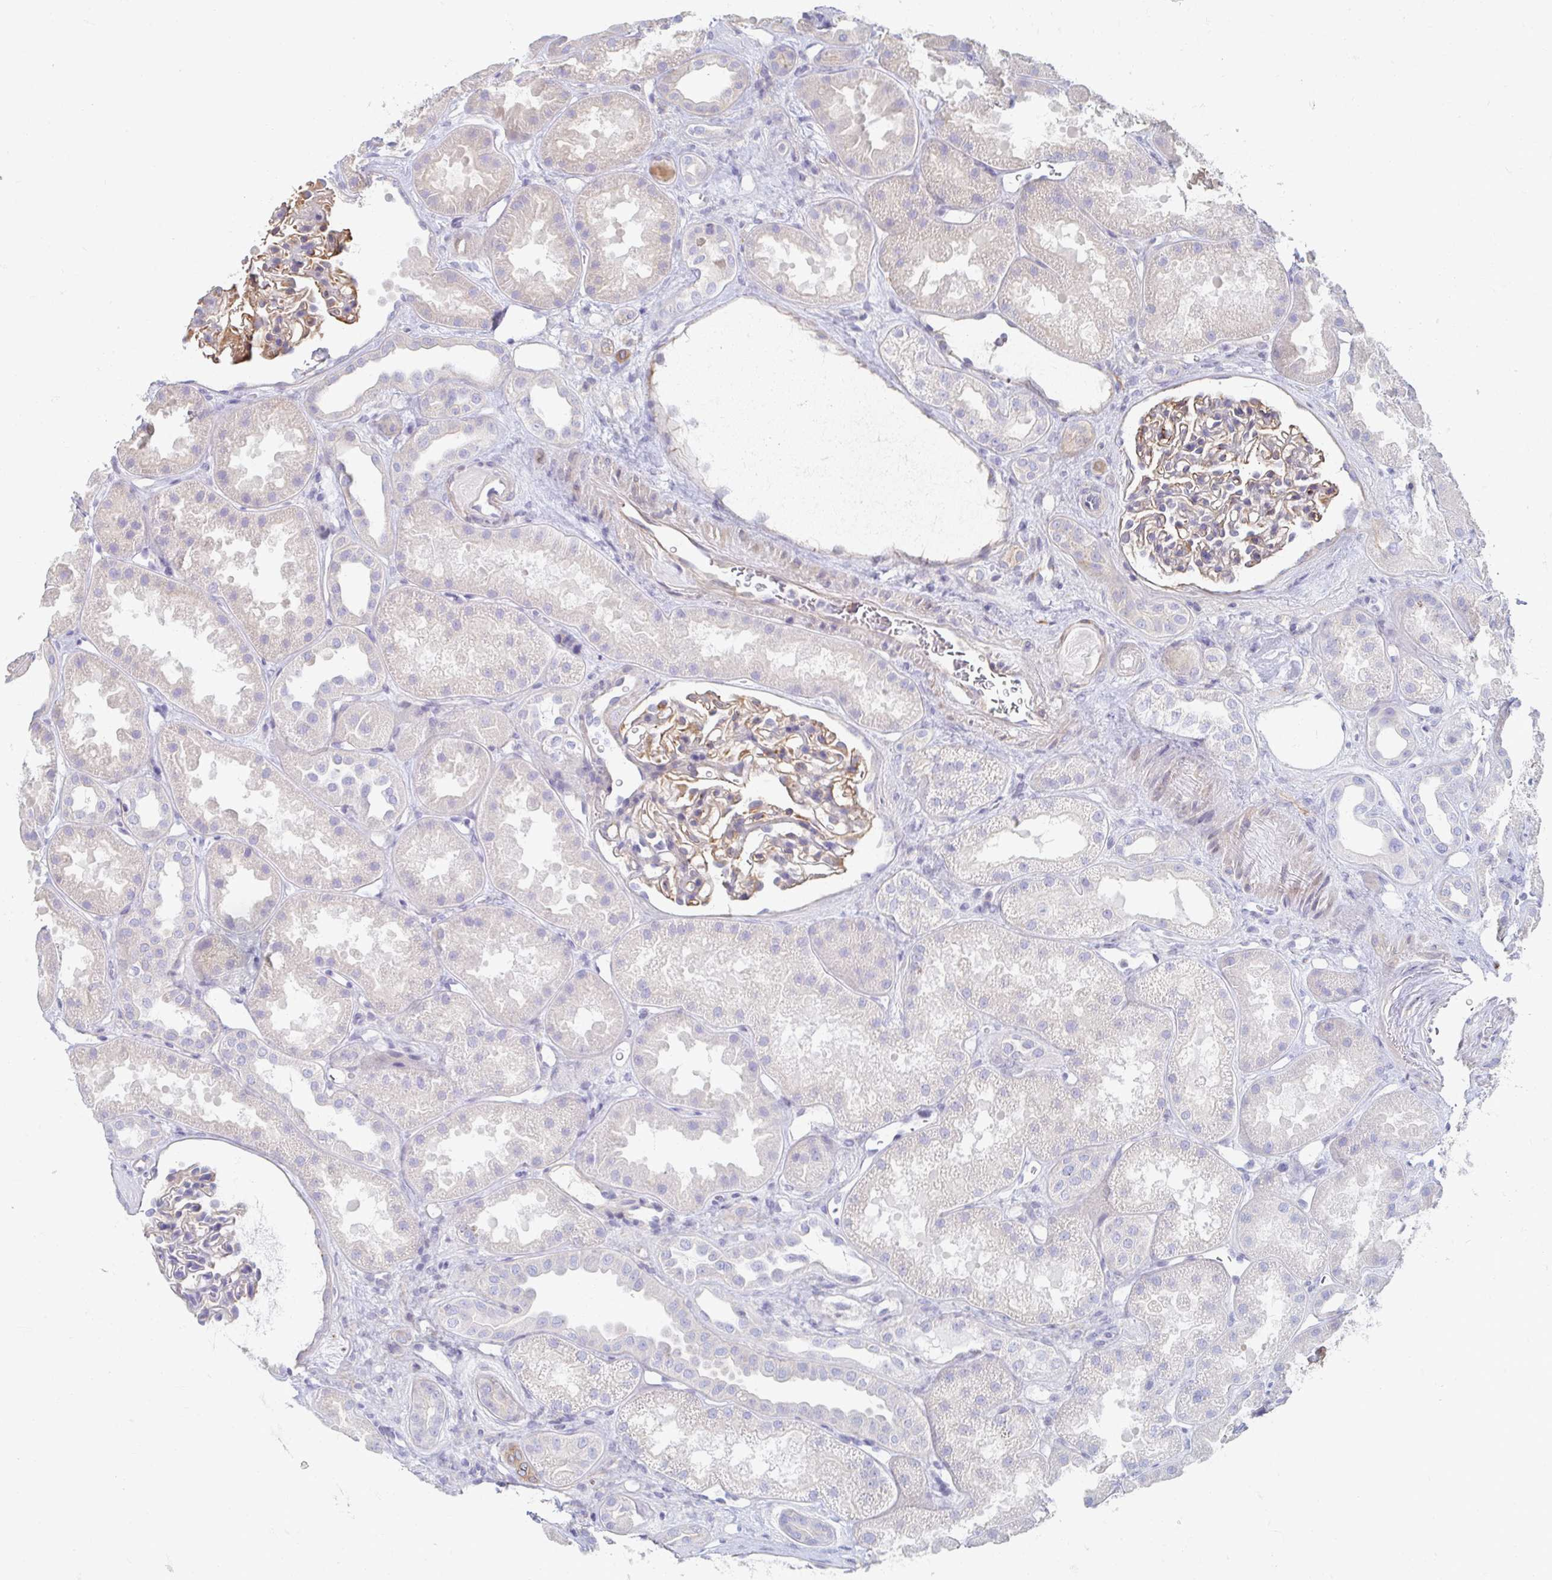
{"staining": {"intensity": "weak", "quantity": "25%-75%", "location": "cytoplasmic/membranous"}, "tissue": "kidney", "cell_type": "Cells in glomeruli", "image_type": "normal", "snomed": [{"axis": "morphology", "description": "Normal tissue, NOS"}, {"axis": "topography", "description": "Kidney"}], "caption": "An image of human kidney stained for a protein shows weak cytoplasmic/membranous brown staining in cells in glomeruli.", "gene": "MYLK2", "patient": {"sex": "male", "age": 61}}